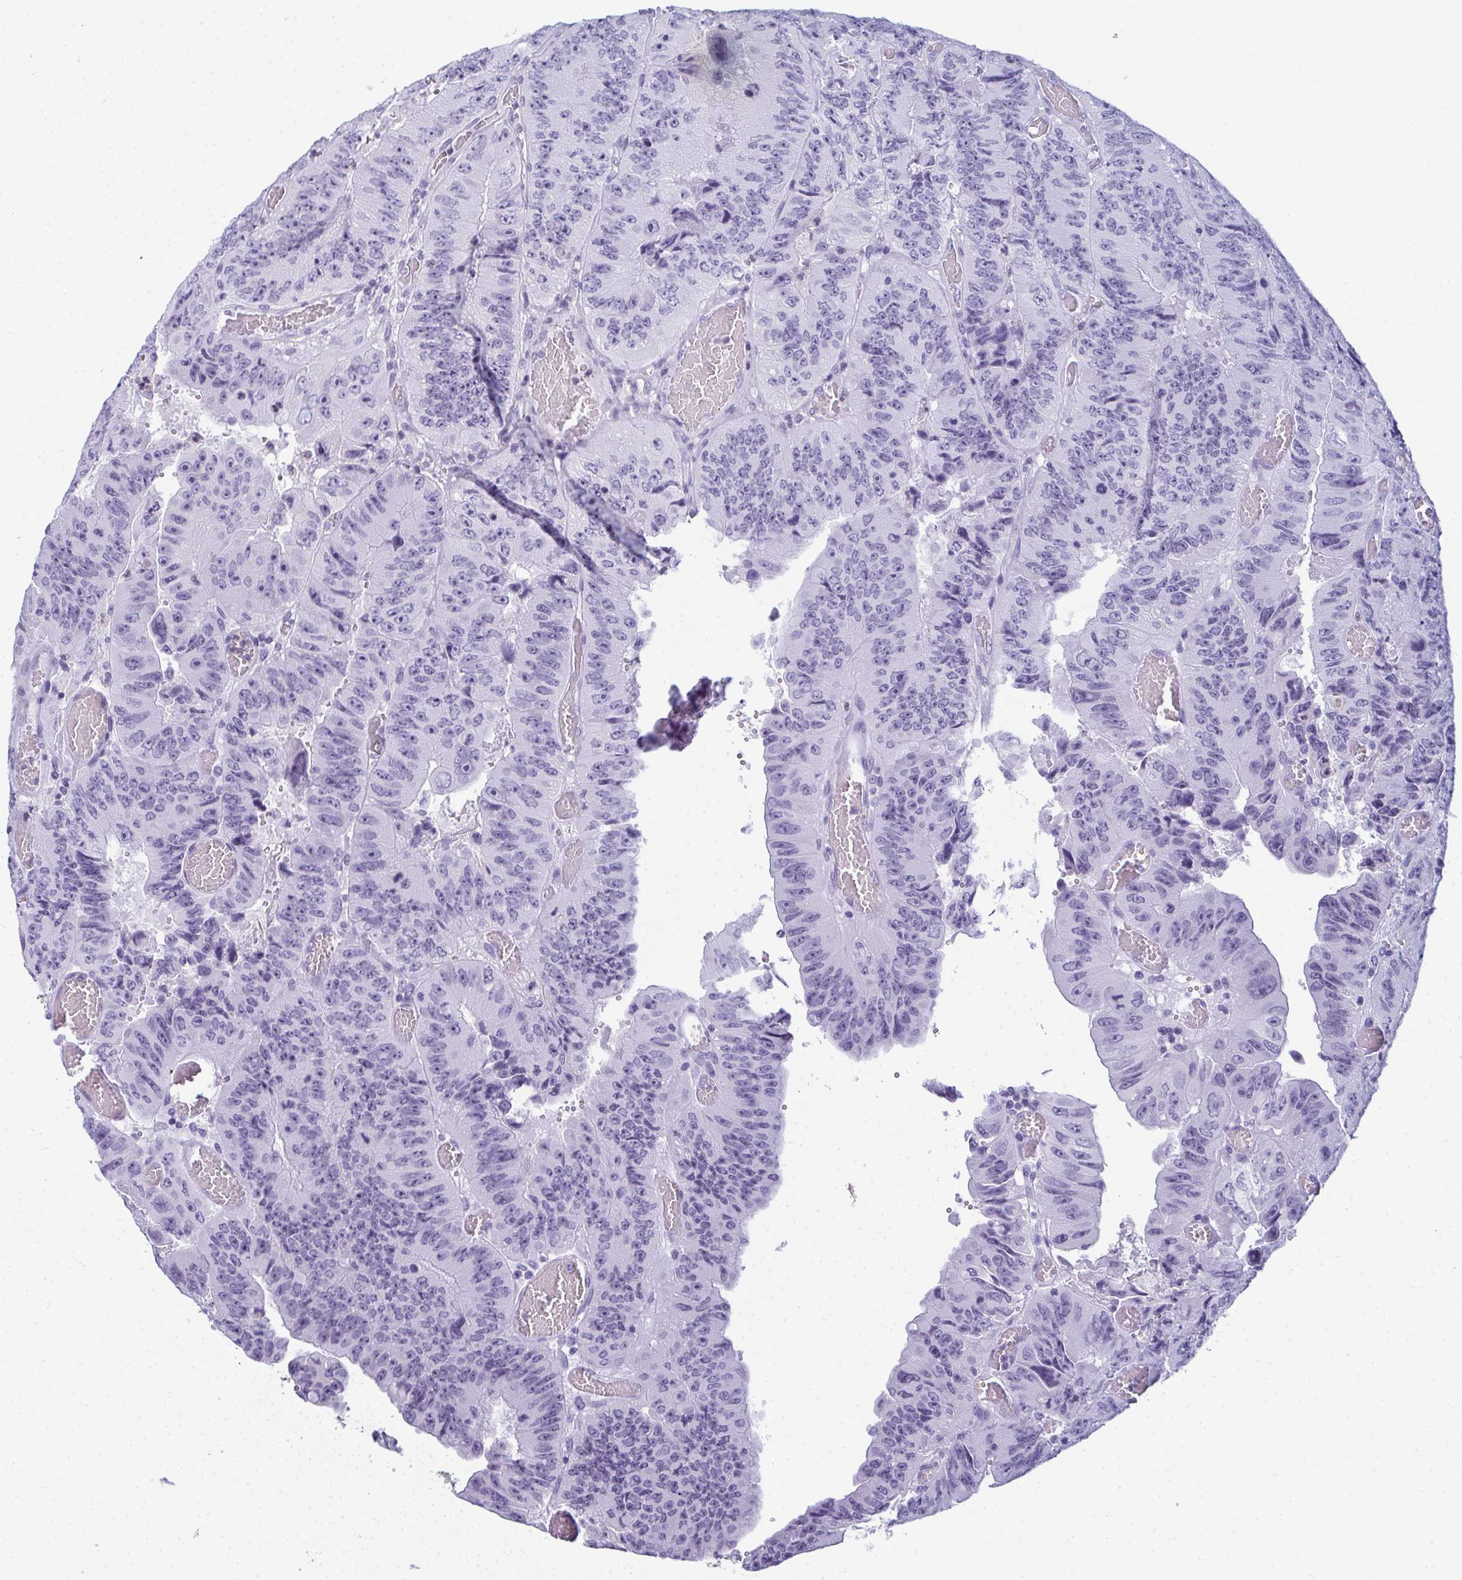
{"staining": {"intensity": "negative", "quantity": "none", "location": "none"}, "tissue": "colorectal cancer", "cell_type": "Tumor cells", "image_type": "cancer", "snomed": [{"axis": "morphology", "description": "Adenocarcinoma, NOS"}, {"axis": "topography", "description": "Colon"}], "caption": "Colorectal cancer stained for a protein using immunohistochemistry demonstrates no expression tumor cells.", "gene": "CDA", "patient": {"sex": "female", "age": 84}}